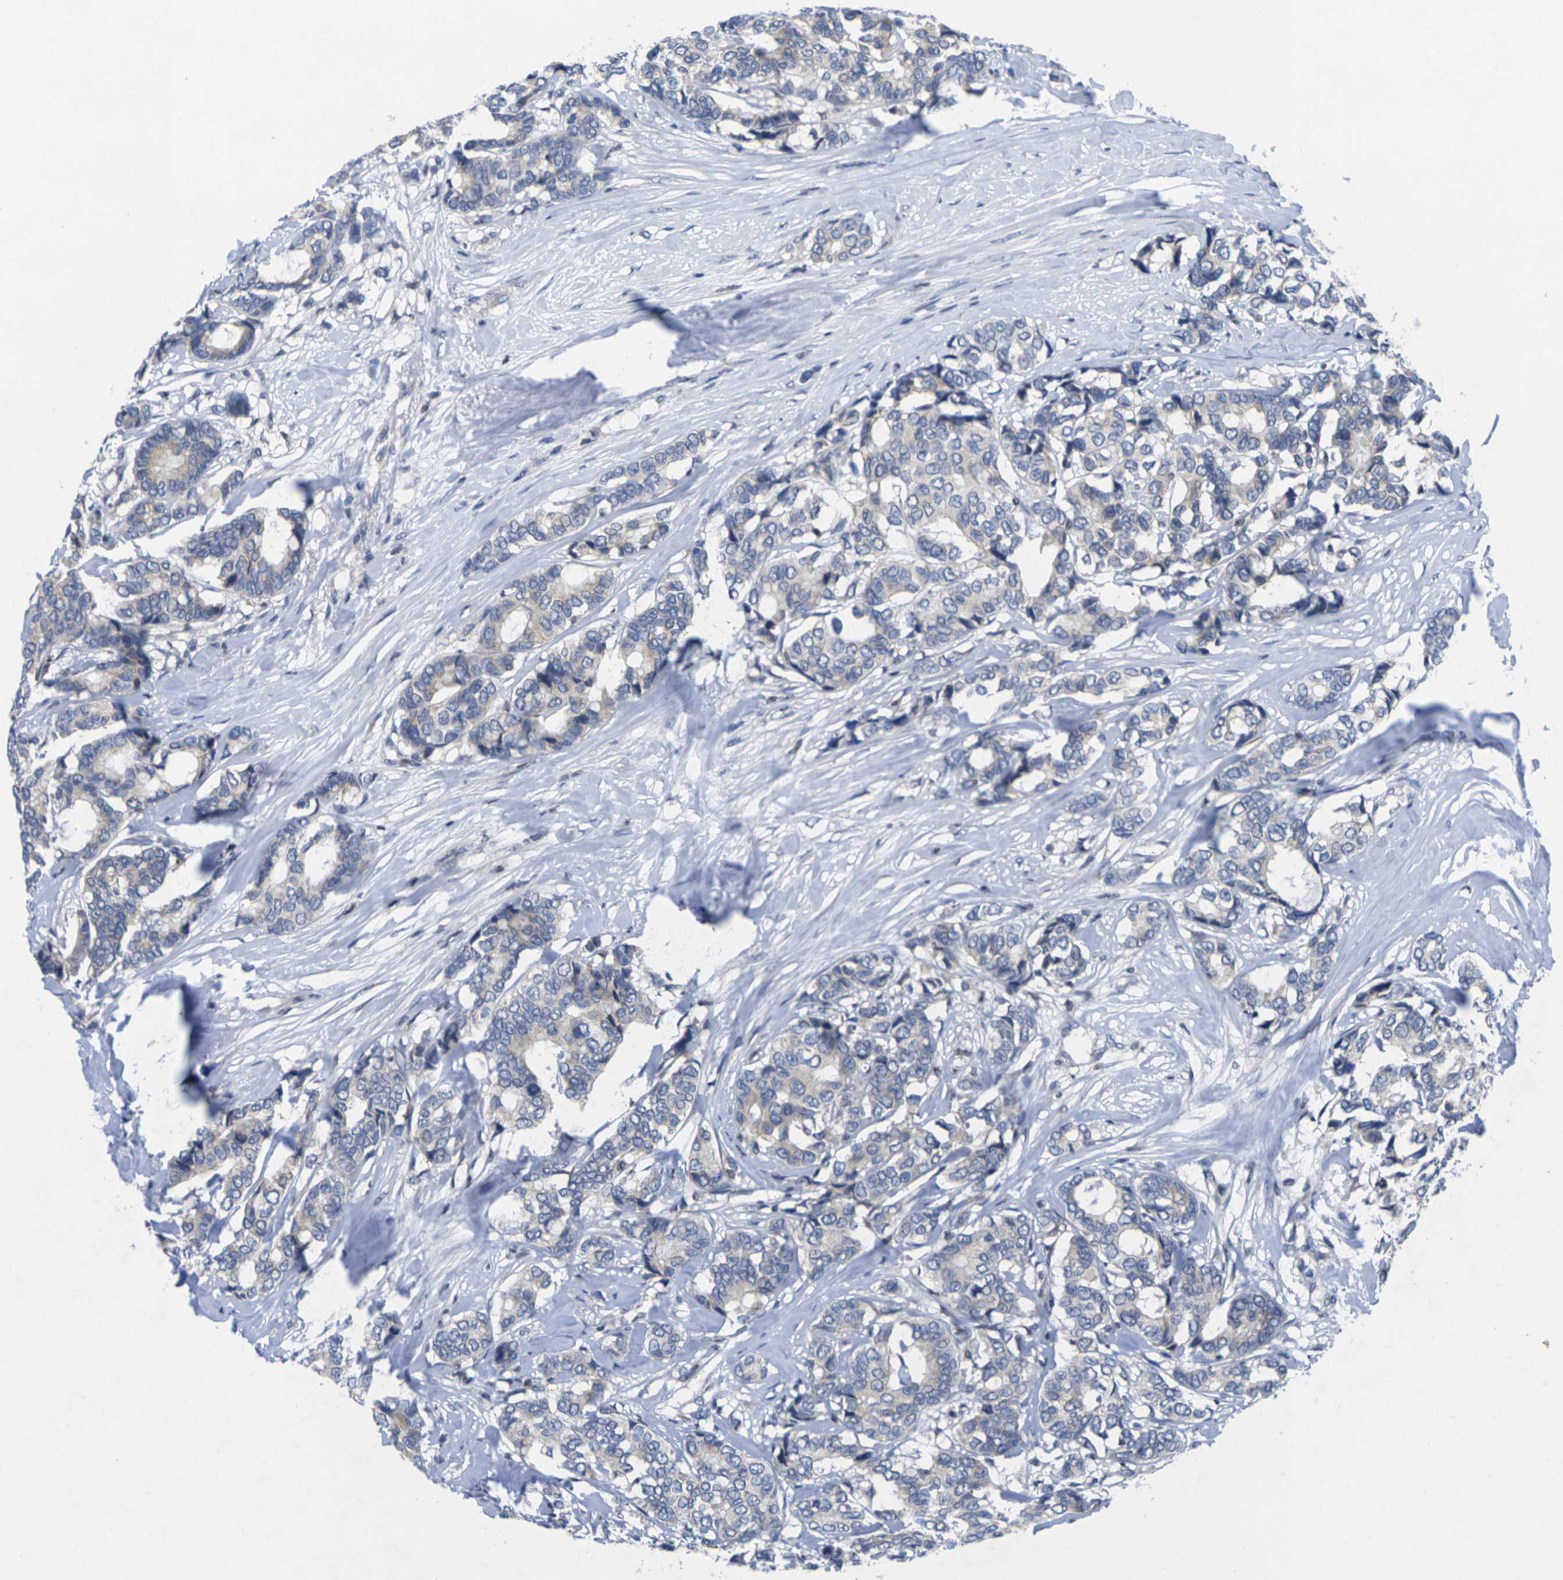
{"staining": {"intensity": "negative", "quantity": "none", "location": "none"}, "tissue": "breast cancer", "cell_type": "Tumor cells", "image_type": "cancer", "snomed": [{"axis": "morphology", "description": "Duct carcinoma"}, {"axis": "topography", "description": "Breast"}], "caption": "Immunohistochemistry (IHC) image of human intraductal carcinoma (breast) stained for a protein (brown), which demonstrates no expression in tumor cells.", "gene": "IKZF1", "patient": {"sex": "female", "age": 87}}